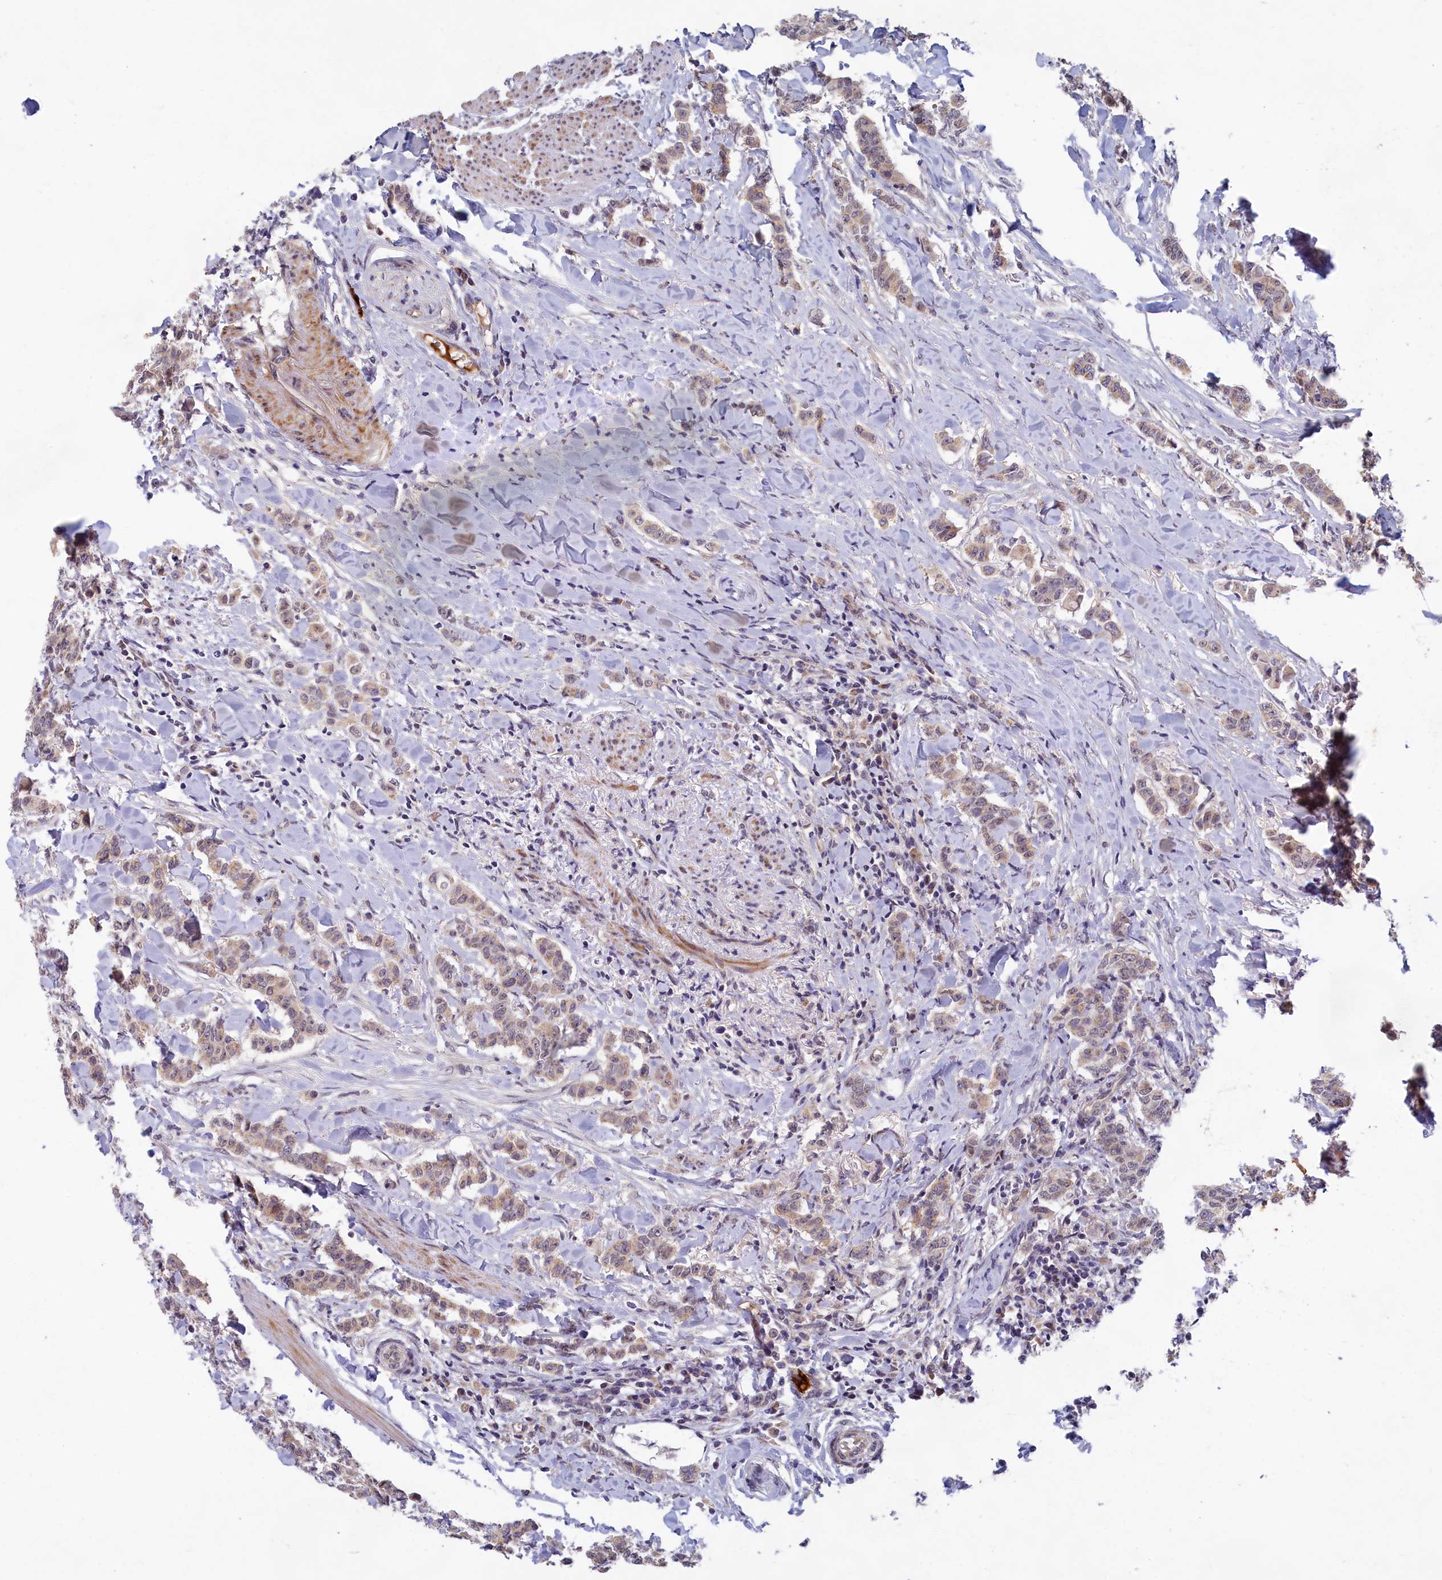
{"staining": {"intensity": "weak", "quantity": ">75%", "location": "cytoplasmic/membranous"}, "tissue": "breast cancer", "cell_type": "Tumor cells", "image_type": "cancer", "snomed": [{"axis": "morphology", "description": "Duct carcinoma"}, {"axis": "topography", "description": "Breast"}], "caption": "Immunohistochemistry (IHC) (DAB (3,3'-diaminobenzidine)) staining of breast cancer exhibits weak cytoplasmic/membranous protein staining in approximately >75% of tumor cells.", "gene": "EARS2", "patient": {"sex": "female", "age": 40}}